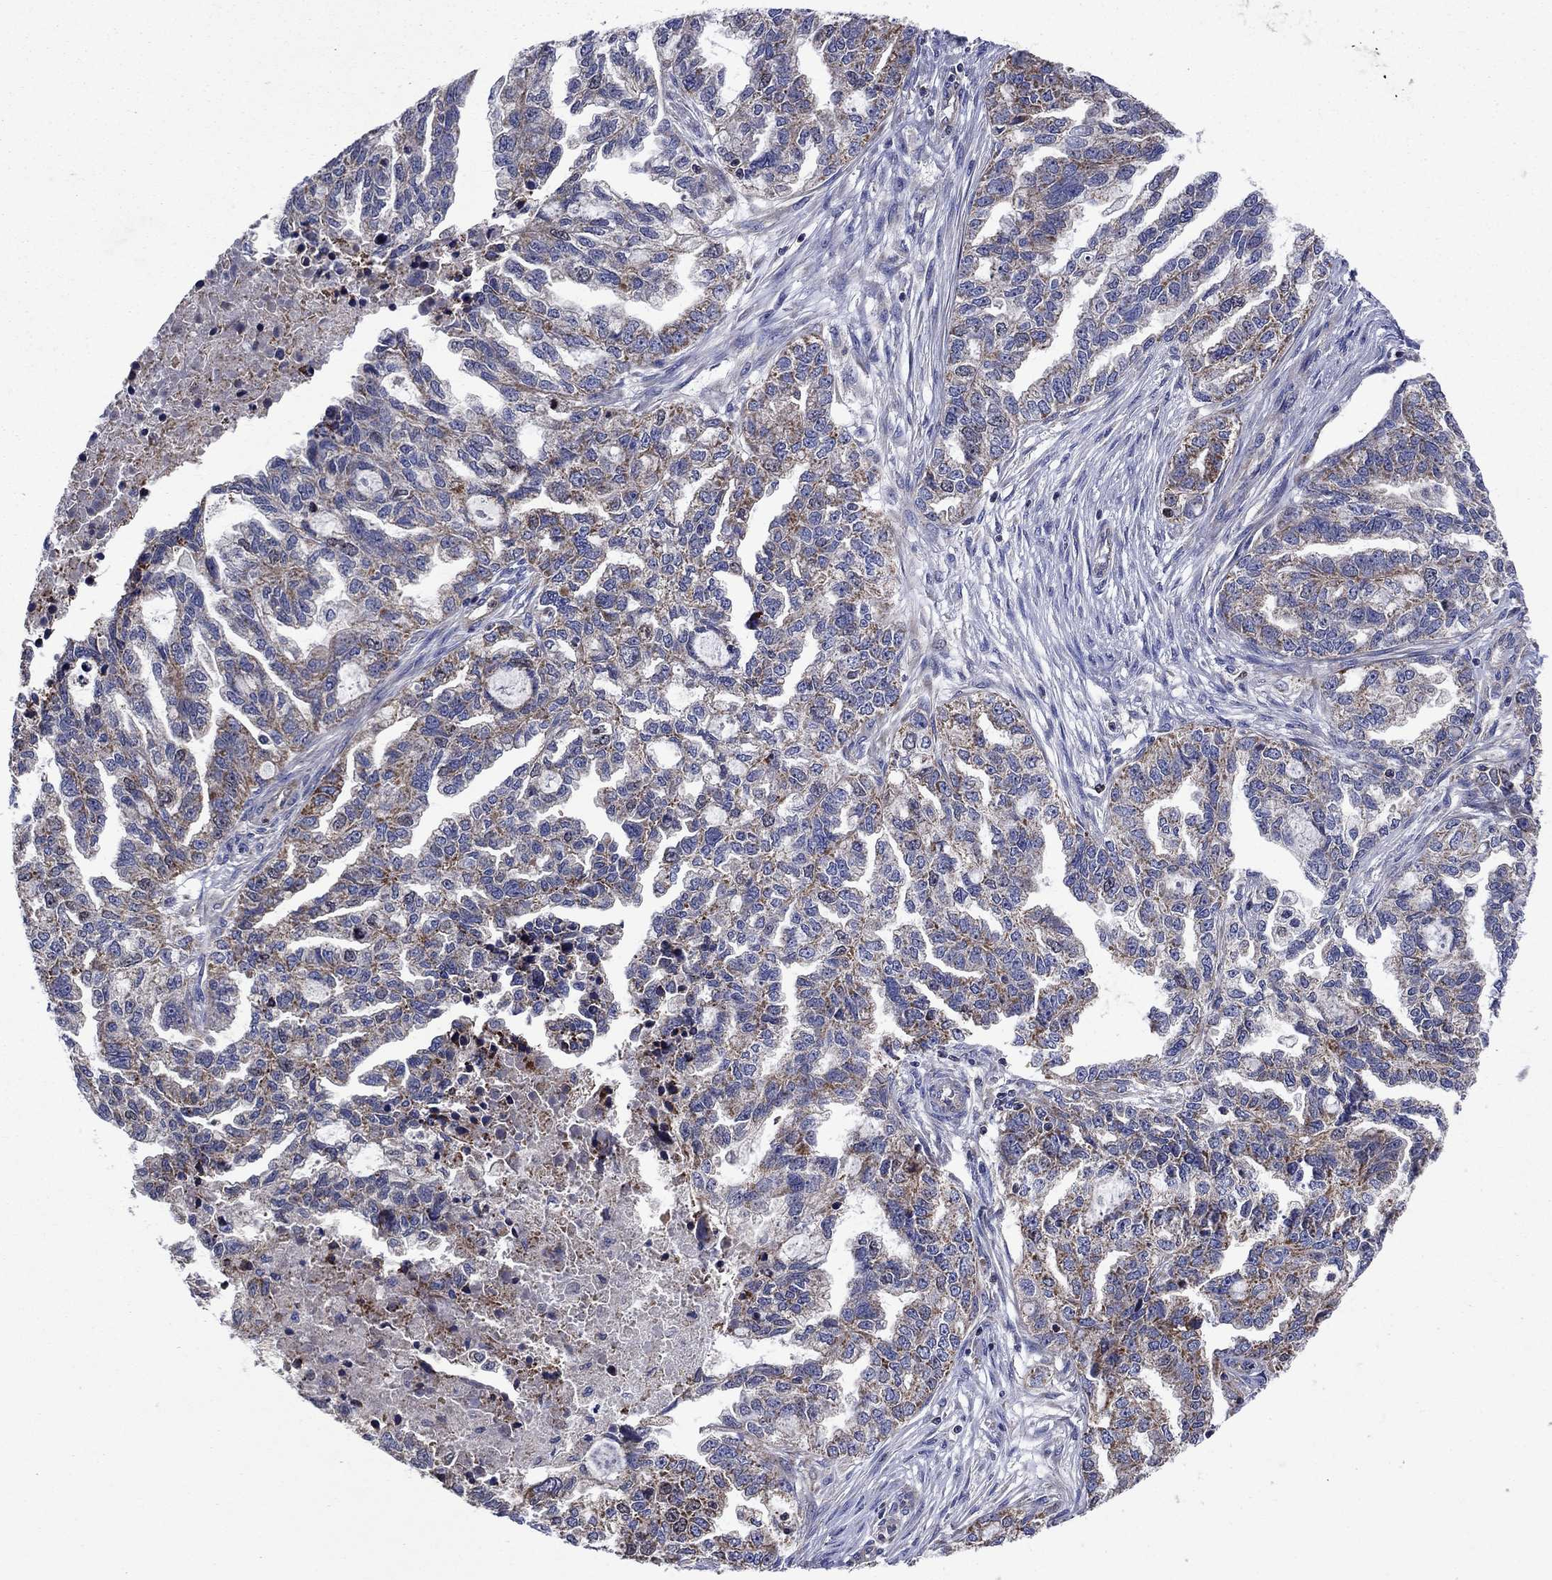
{"staining": {"intensity": "moderate", "quantity": "25%-75%", "location": "cytoplasmic/membranous"}, "tissue": "ovarian cancer", "cell_type": "Tumor cells", "image_type": "cancer", "snomed": [{"axis": "morphology", "description": "Cystadenocarcinoma, serous, NOS"}, {"axis": "topography", "description": "Ovary"}], "caption": "Immunohistochemistry (IHC) of ovarian cancer (serous cystadenocarcinoma) shows medium levels of moderate cytoplasmic/membranous positivity in approximately 25%-75% of tumor cells. Immunohistochemistry stains the protein in brown and the nuclei are stained blue.", "gene": "KIF22", "patient": {"sex": "female", "age": 51}}